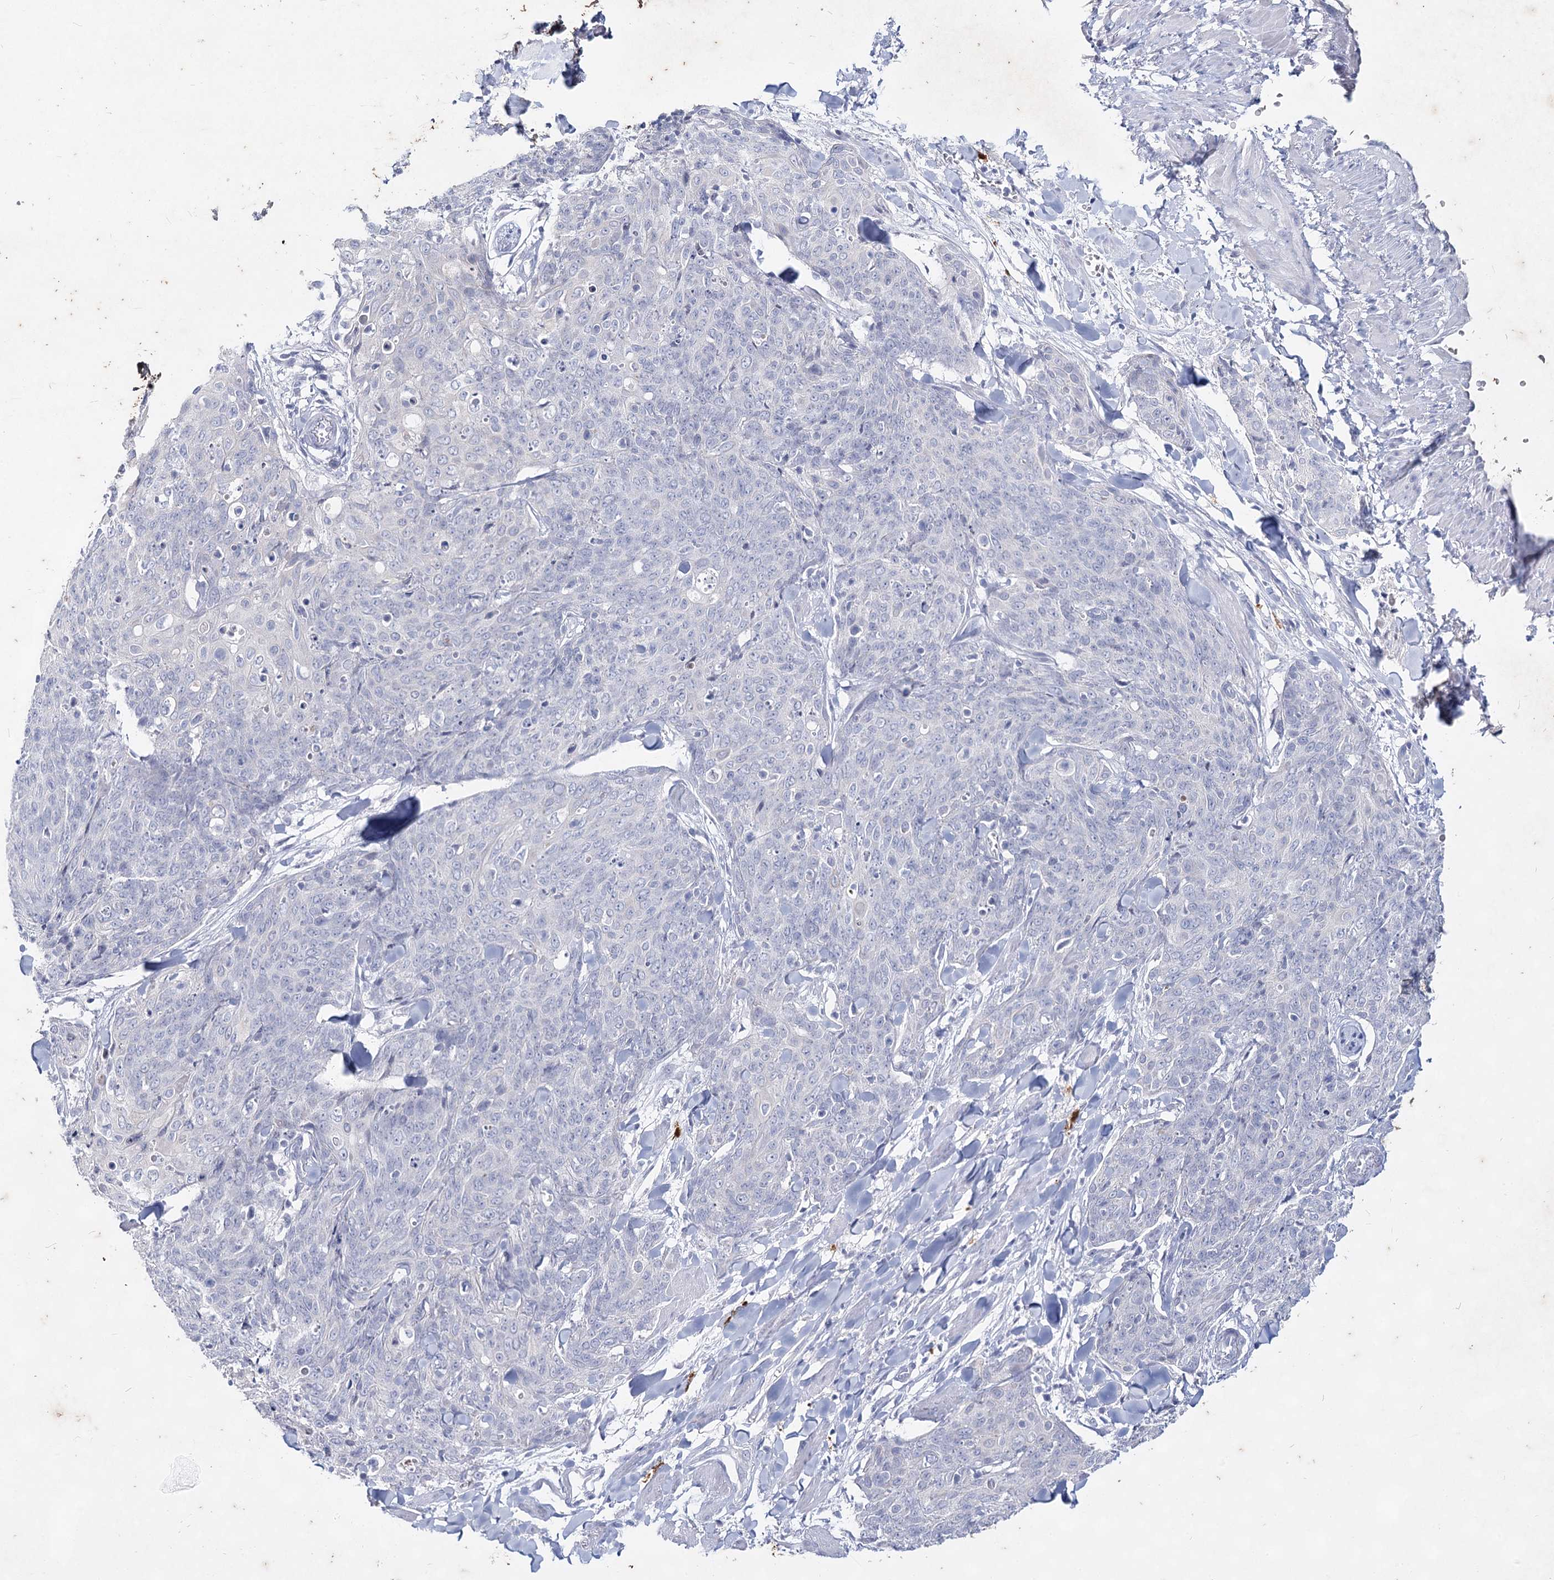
{"staining": {"intensity": "negative", "quantity": "none", "location": "none"}, "tissue": "skin cancer", "cell_type": "Tumor cells", "image_type": "cancer", "snomed": [{"axis": "morphology", "description": "Squamous cell carcinoma, NOS"}, {"axis": "topography", "description": "Skin"}, {"axis": "topography", "description": "Vulva"}], "caption": "The photomicrograph displays no staining of tumor cells in skin cancer (squamous cell carcinoma). (DAB (3,3'-diaminobenzidine) immunohistochemistry visualized using brightfield microscopy, high magnification).", "gene": "CCDC73", "patient": {"sex": "female", "age": 85}}